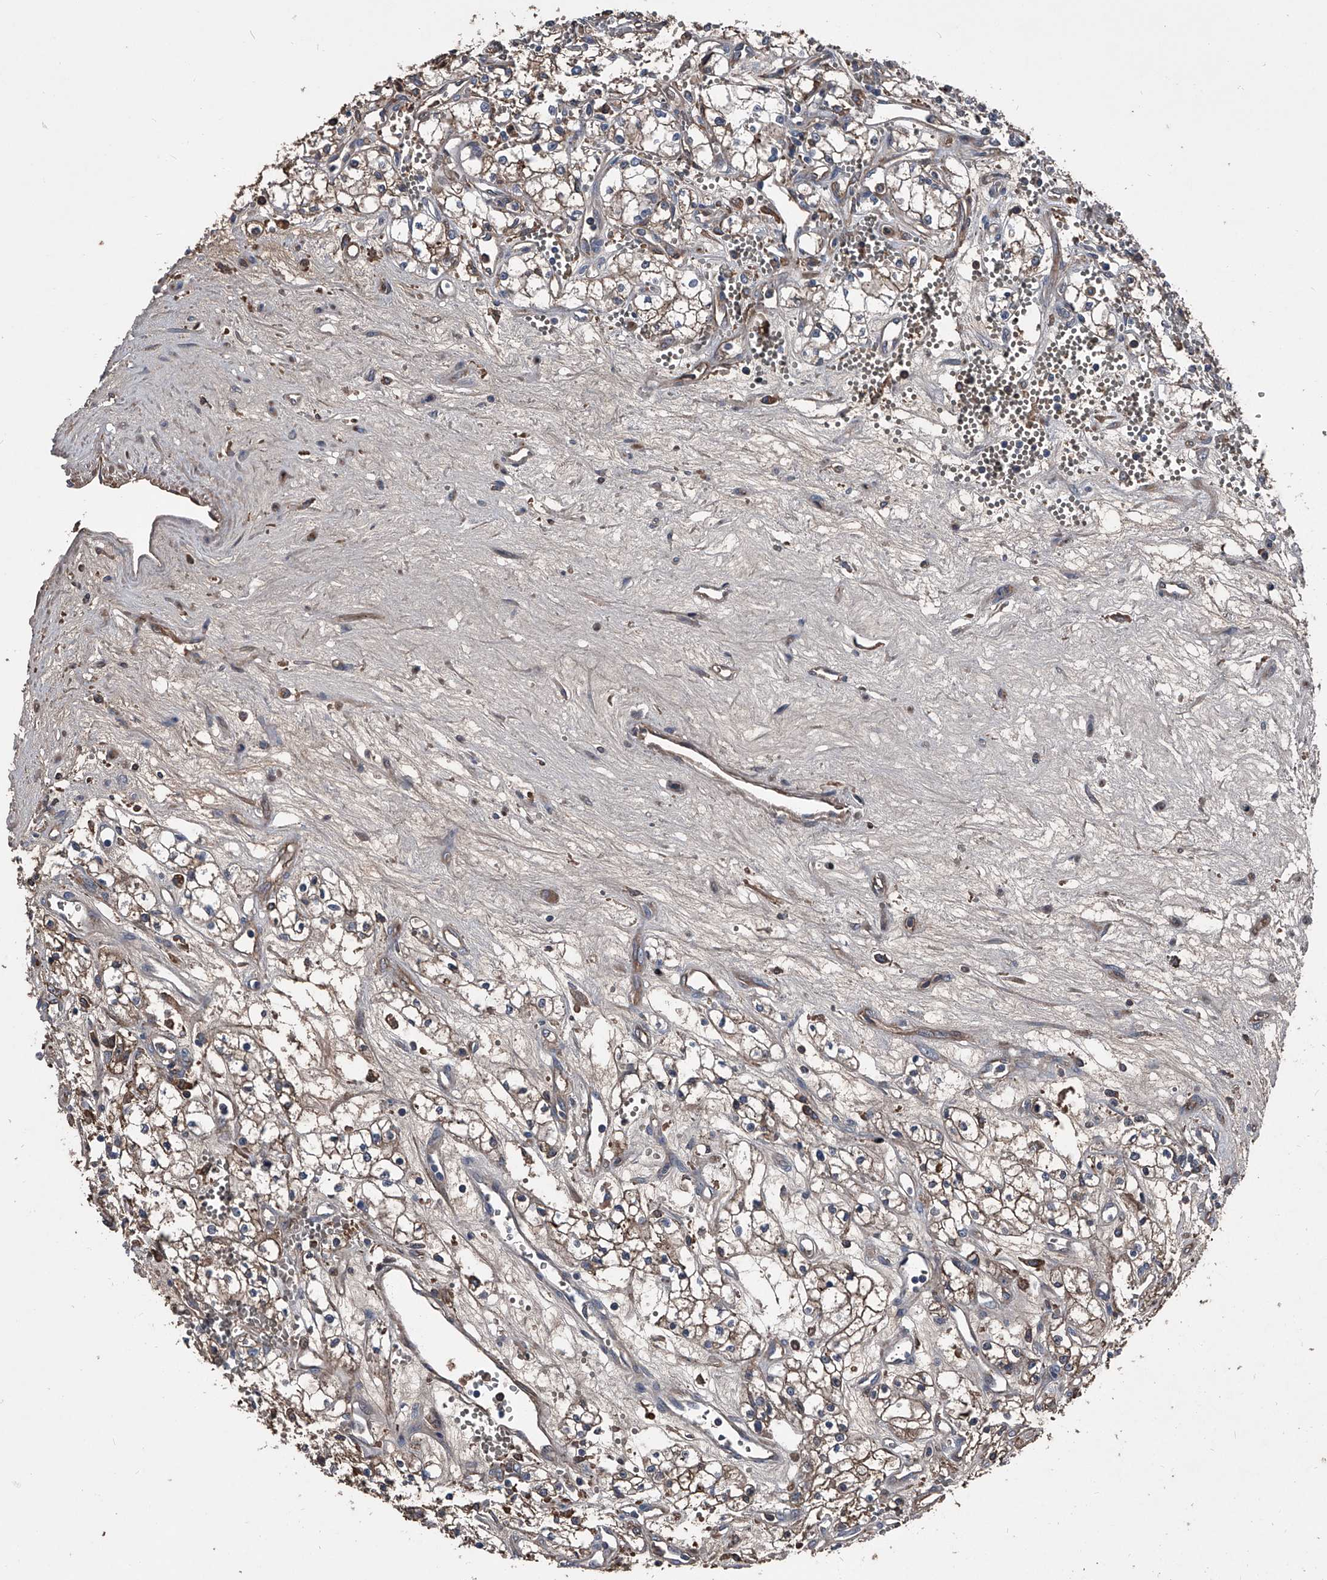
{"staining": {"intensity": "moderate", "quantity": ">75%", "location": "cytoplasmic/membranous"}, "tissue": "renal cancer", "cell_type": "Tumor cells", "image_type": "cancer", "snomed": [{"axis": "morphology", "description": "Adenocarcinoma, NOS"}, {"axis": "topography", "description": "Kidney"}], "caption": "Renal cancer (adenocarcinoma) was stained to show a protein in brown. There is medium levels of moderate cytoplasmic/membranous positivity in approximately >75% of tumor cells.", "gene": "KIF13A", "patient": {"sex": "male", "age": 59}}